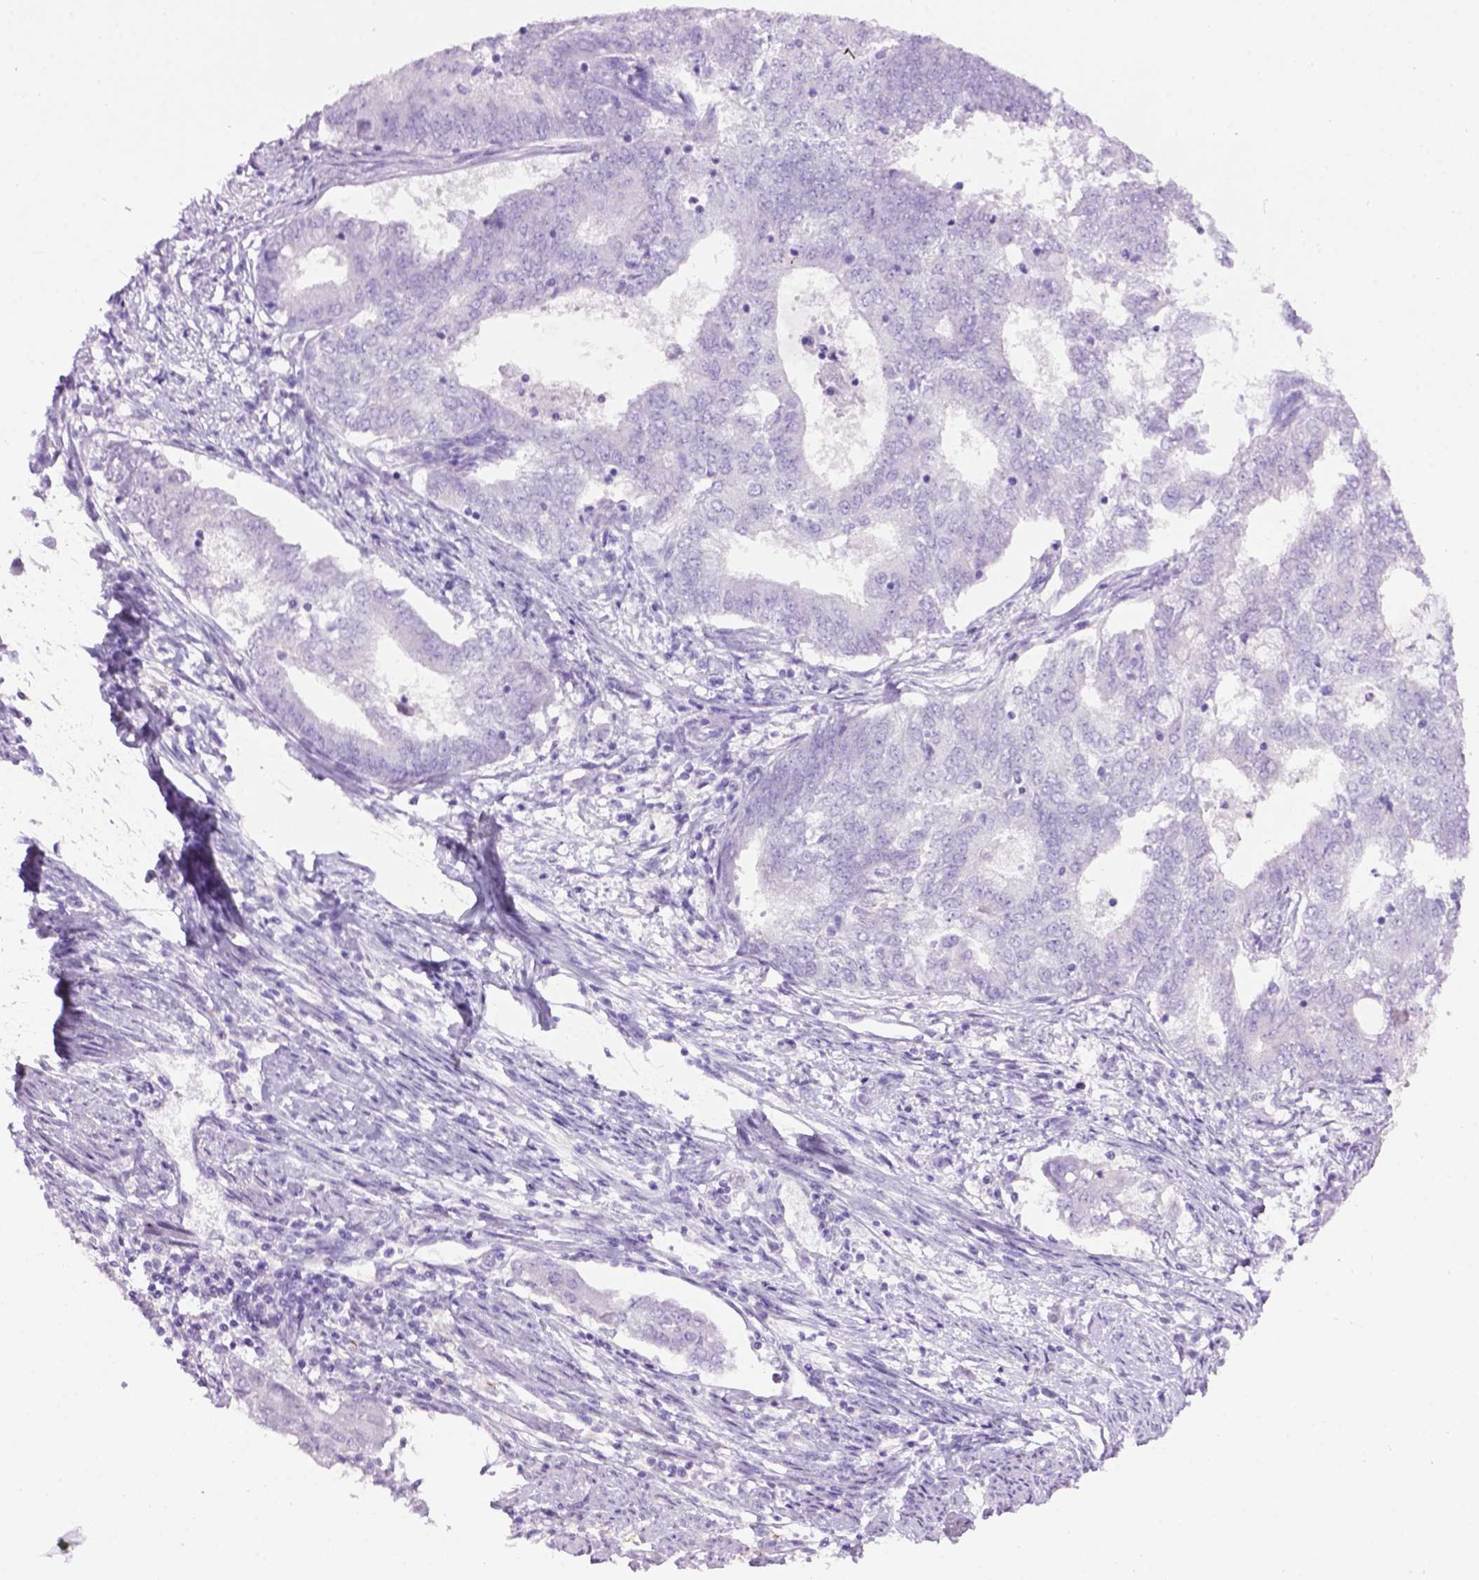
{"staining": {"intensity": "negative", "quantity": "none", "location": "none"}, "tissue": "endometrial cancer", "cell_type": "Tumor cells", "image_type": "cancer", "snomed": [{"axis": "morphology", "description": "Adenocarcinoma, NOS"}, {"axis": "topography", "description": "Endometrium"}], "caption": "This histopathology image is of endometrial cancer stained with IHC to label a protein in brown with the nuclei are counter-stained blue. There is no positivity in tumor cells. (Brightfield microscopy of DAB (3,3'-diaminobenzidine) immunohistochemistry (IHC) at high magnification).", "gene": "TH", "patient": {"sex": "female", "age": 62}}